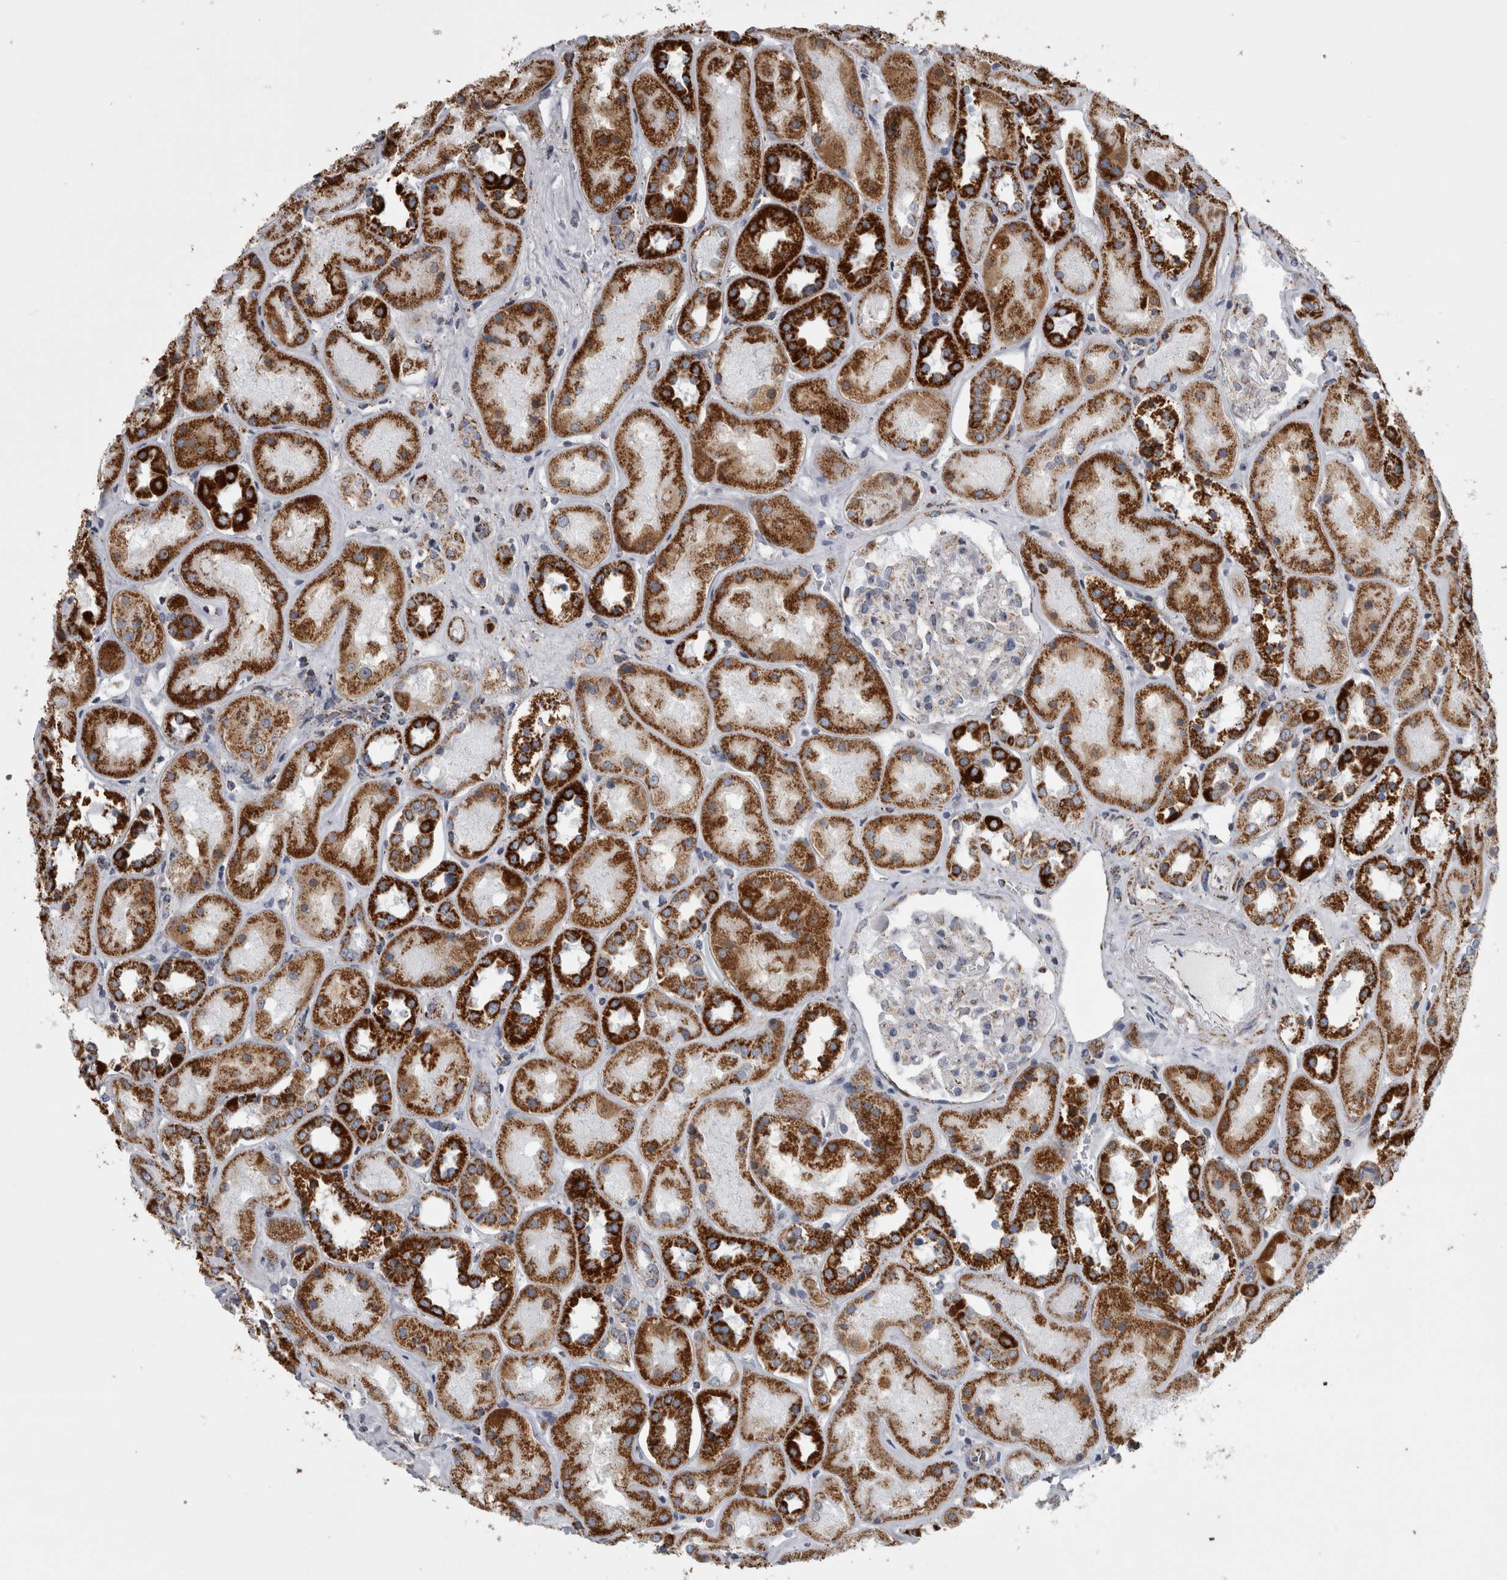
{"staining": {"intensity": "weak", "quantity": "25%-75%", "location": "cytoplasmic/membranous"}, "tissue": "kidney", "cell_type": "Cells in glomeruli", "image_type": "normal", "snomed": [{"axis": "morphology", "description": "Normal tissue, NOS"}, {"axis": "topography", "description": "Kidney"}], "caption": "Human kidney stained for a protein (brown) shows weak cytoplasmic/membranous positive positivity in about 25%-75% of cells in glomeruli.", "gene": "MDH2", "patient": {"sex": "male", "age": 70}}